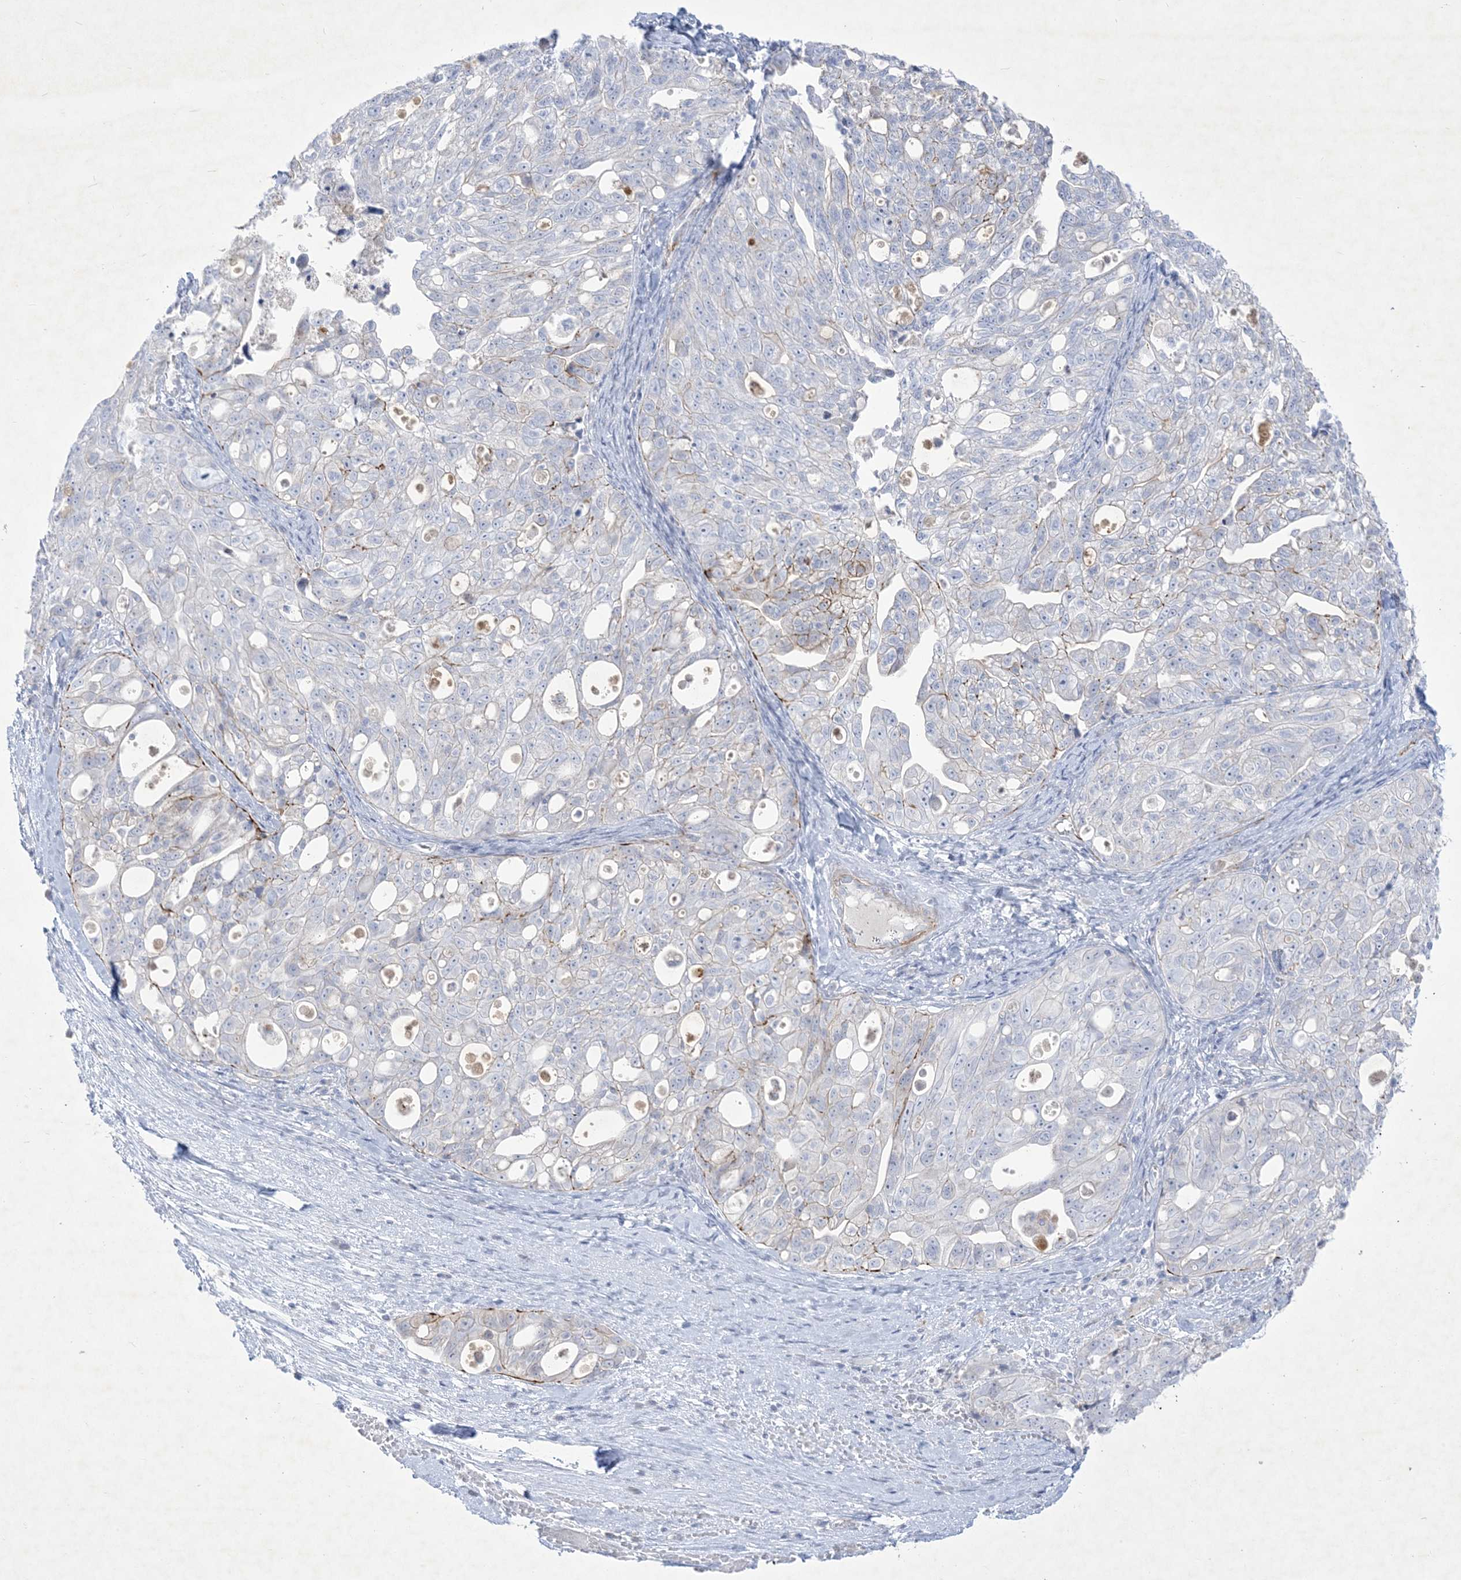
{"staining": {"intensity": "moderate", "quantity": "<25%", "location": "cytoplasmic/membranous"}, "tissue": "ovarian cancer", "cell_type": "Tumor cells", "image_type": "cancer", "snomed": [{"axis": "morphology", "description": "Carcinoma, NOS"}, {"axis": "morphology", "description": "Cystadenocarcinoma, serous, NOS"}, {"axis": "topography", "description": "Ovary"}], "caption": "Protein staining of ovarian cancer tissue shows moderate cytoplasmic/membranous expression in approximately <25% of tumor cells.", "gene": "B3GNT7", "patient": {"sex": "female", "age": 69}}